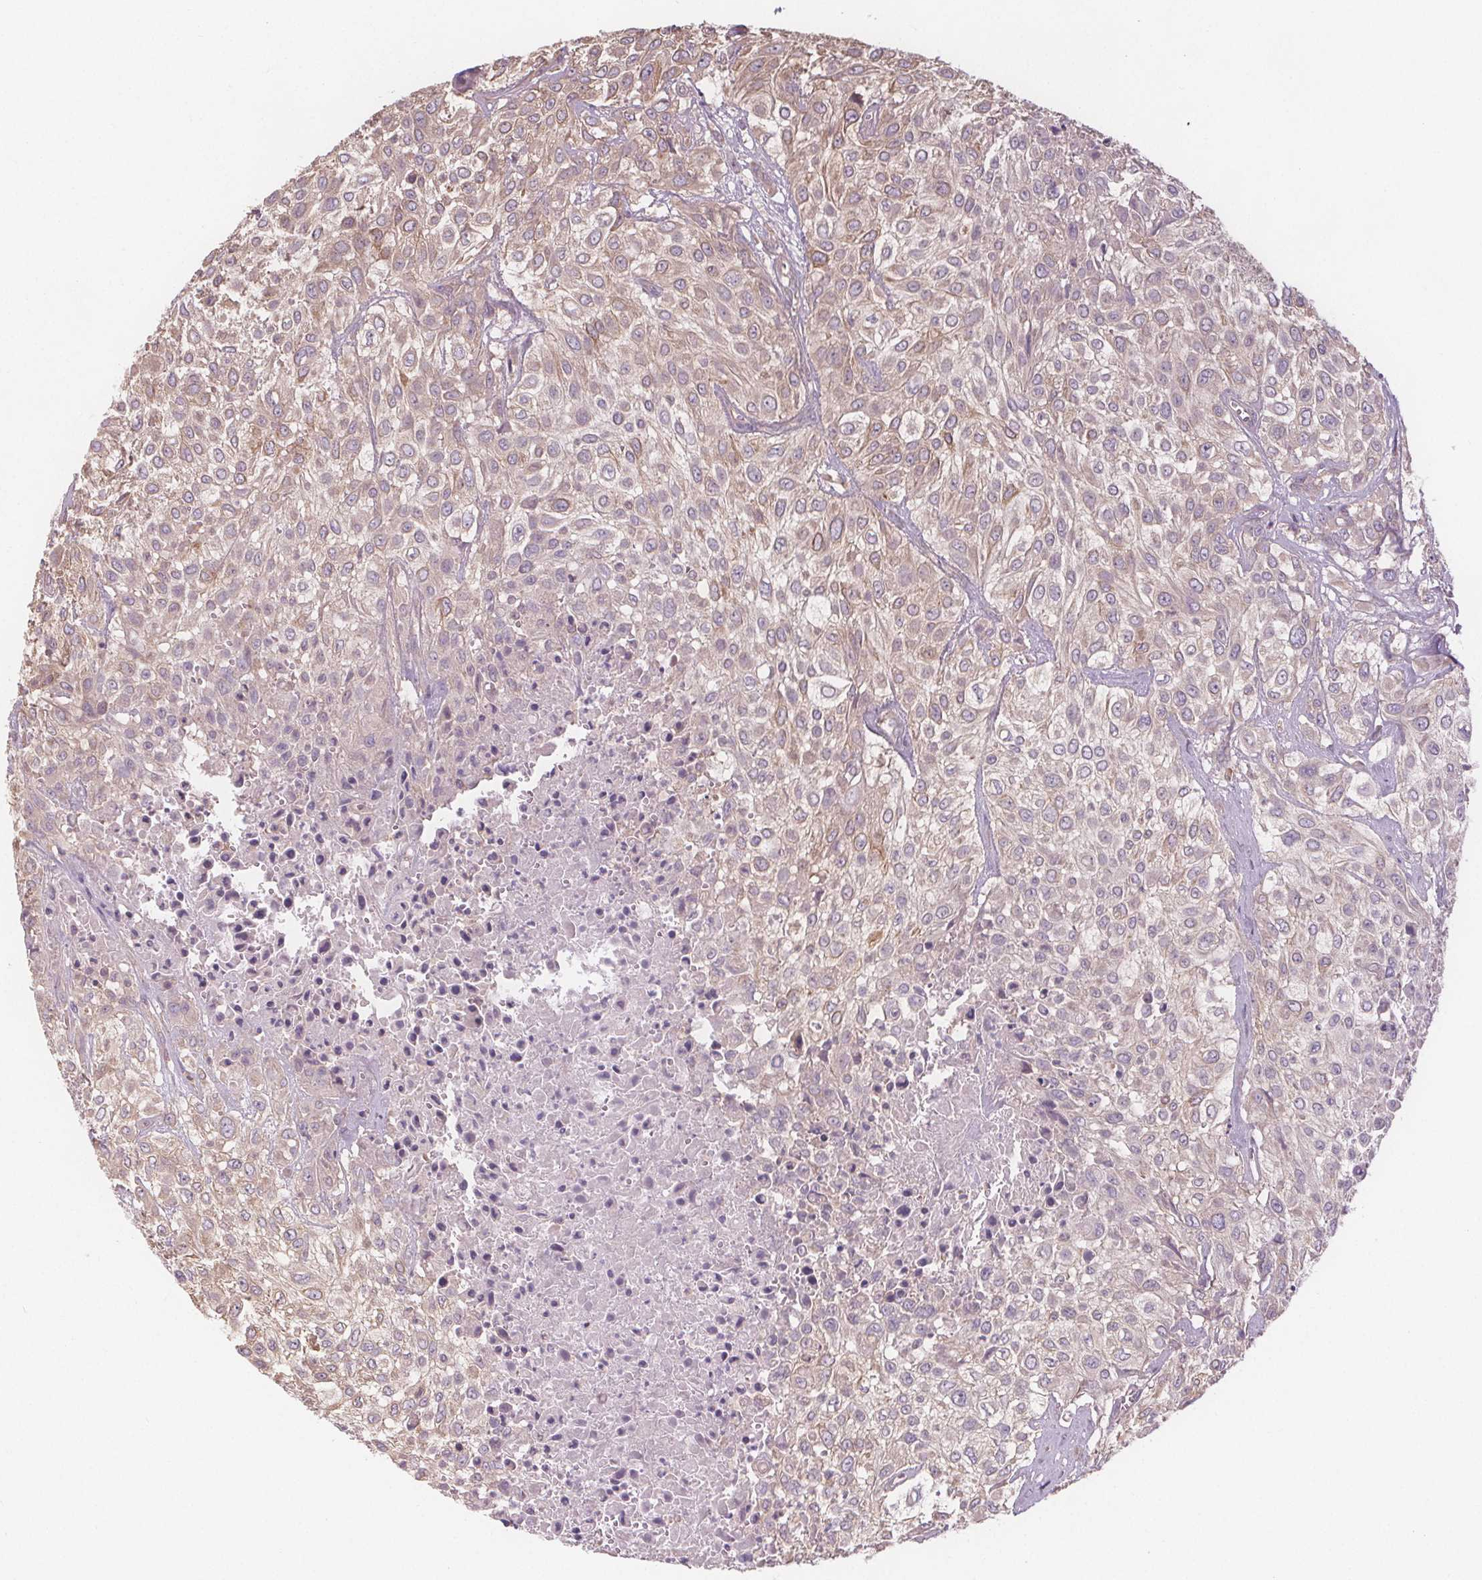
{"staining": {"intensity": "weak", "quantity": "25%-75%", "location": "cytoplasmic/membranous"}, "tissue": "urothelial cancer", "cell_type": "Tumor cells", "image_type": "cancer", "snomed": [{"axis": "morphology", "description": "Urothelial carcinoma, High grade"}, {"axis": "topography", "description": "Urinary bladder"}], "caption": "Protein positivity by immunohistochemistry (IHC) reveals weak cytoplasmic/membranous expression in about 25%-75% of tumor cells in high-grade urothelial carcinoma.", "gene": "TMEM80", "patient": {"sex": "male", "age": 57}}